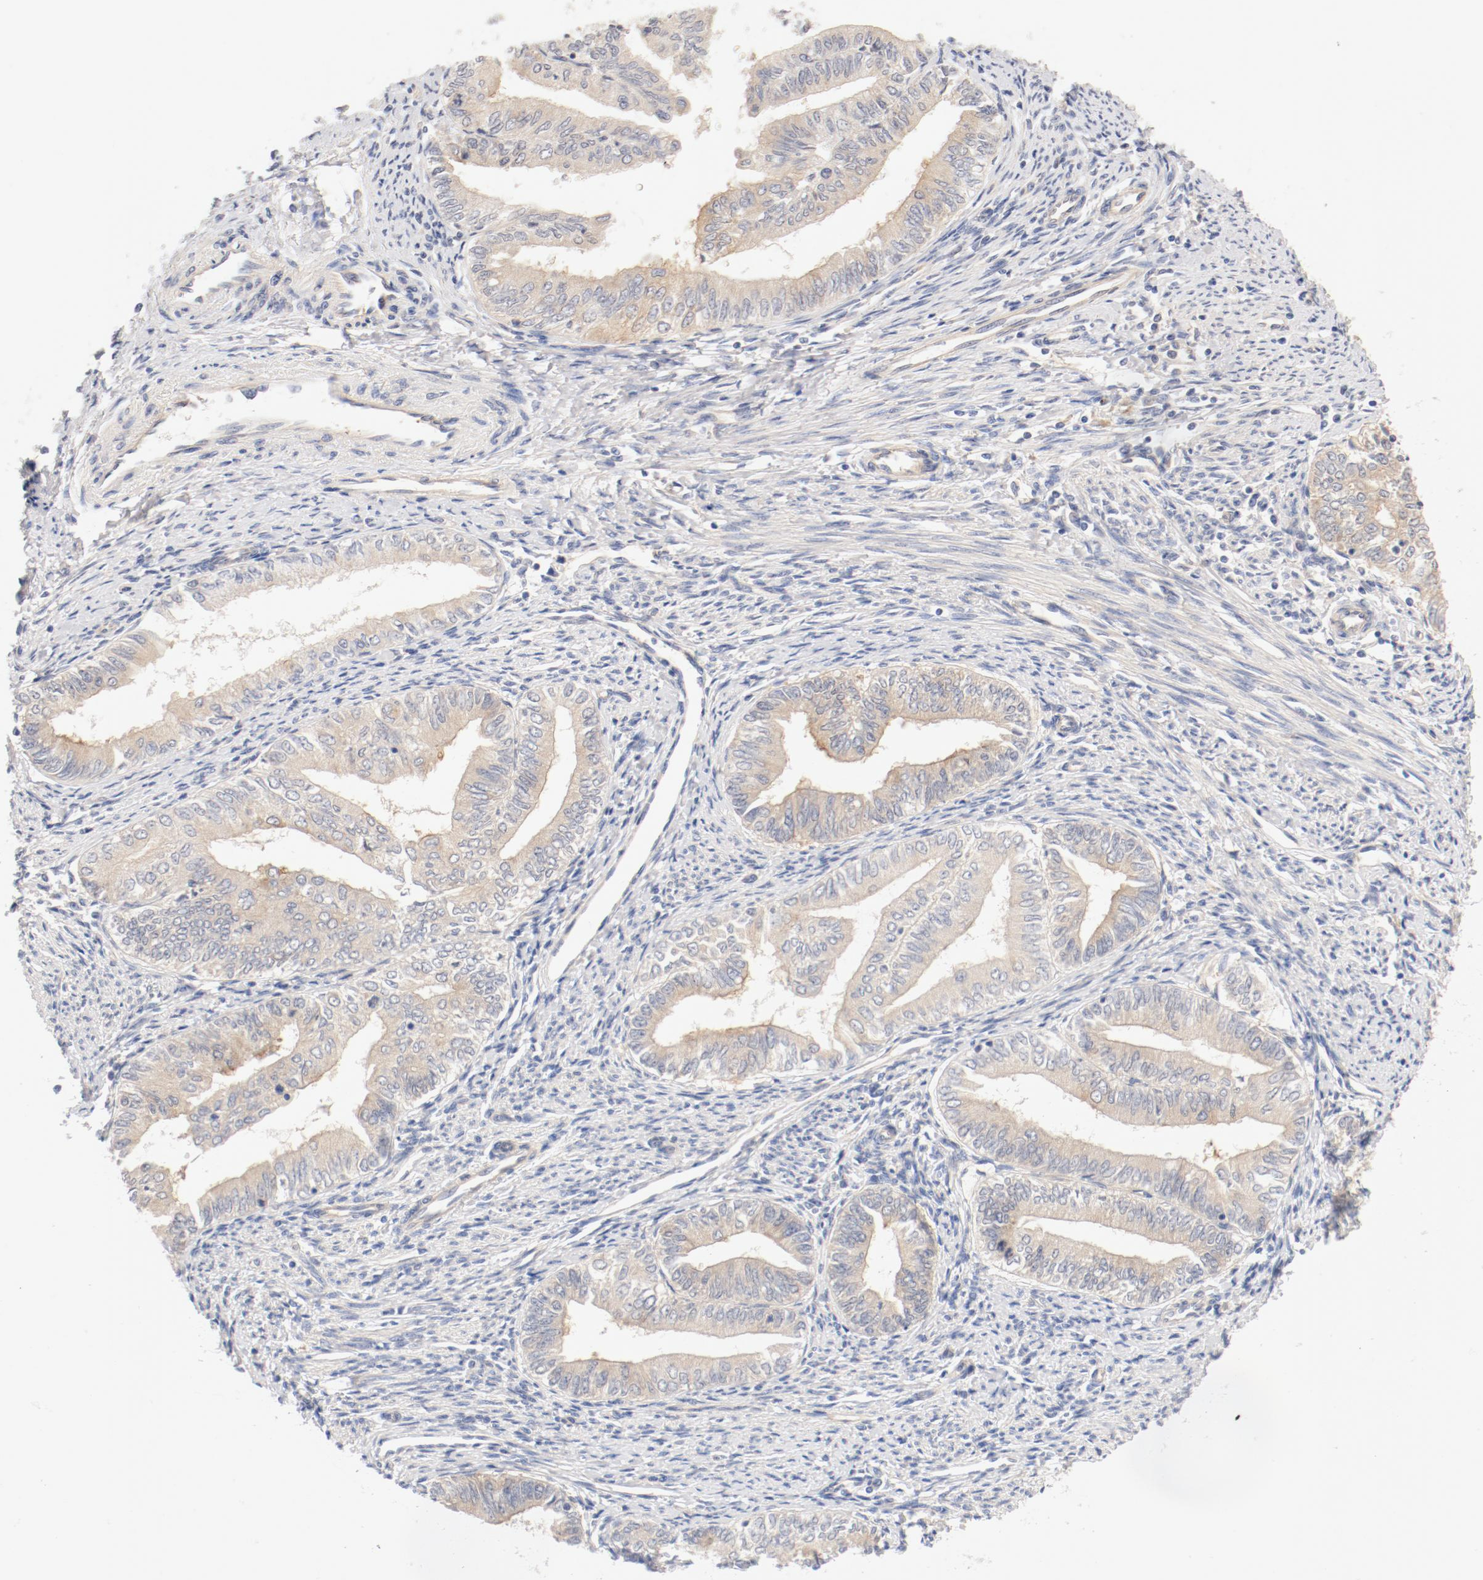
{"staining": {"intensity": "weak", "quantity": "25%-75%", "location": "cytoplasmic/membranous"}, "tissue": "endometrial cancer", "cell_type": "Tumor cells", "image_type": "cancer", "snomed": [{"axis": "morphology", "description": "Adenocarcinoma, NOS"}, {"axis": "topography", "description": "Endometrium"}], "caption": "Adenocarcinoma (endometrial) stained for a protein (brown) displays weak cytoplasmic/membranous positive expression in about 25%-75% of tumor cells.", "gene": "DYNC1H1", "patient": {"sex": "female", "age": 66}}